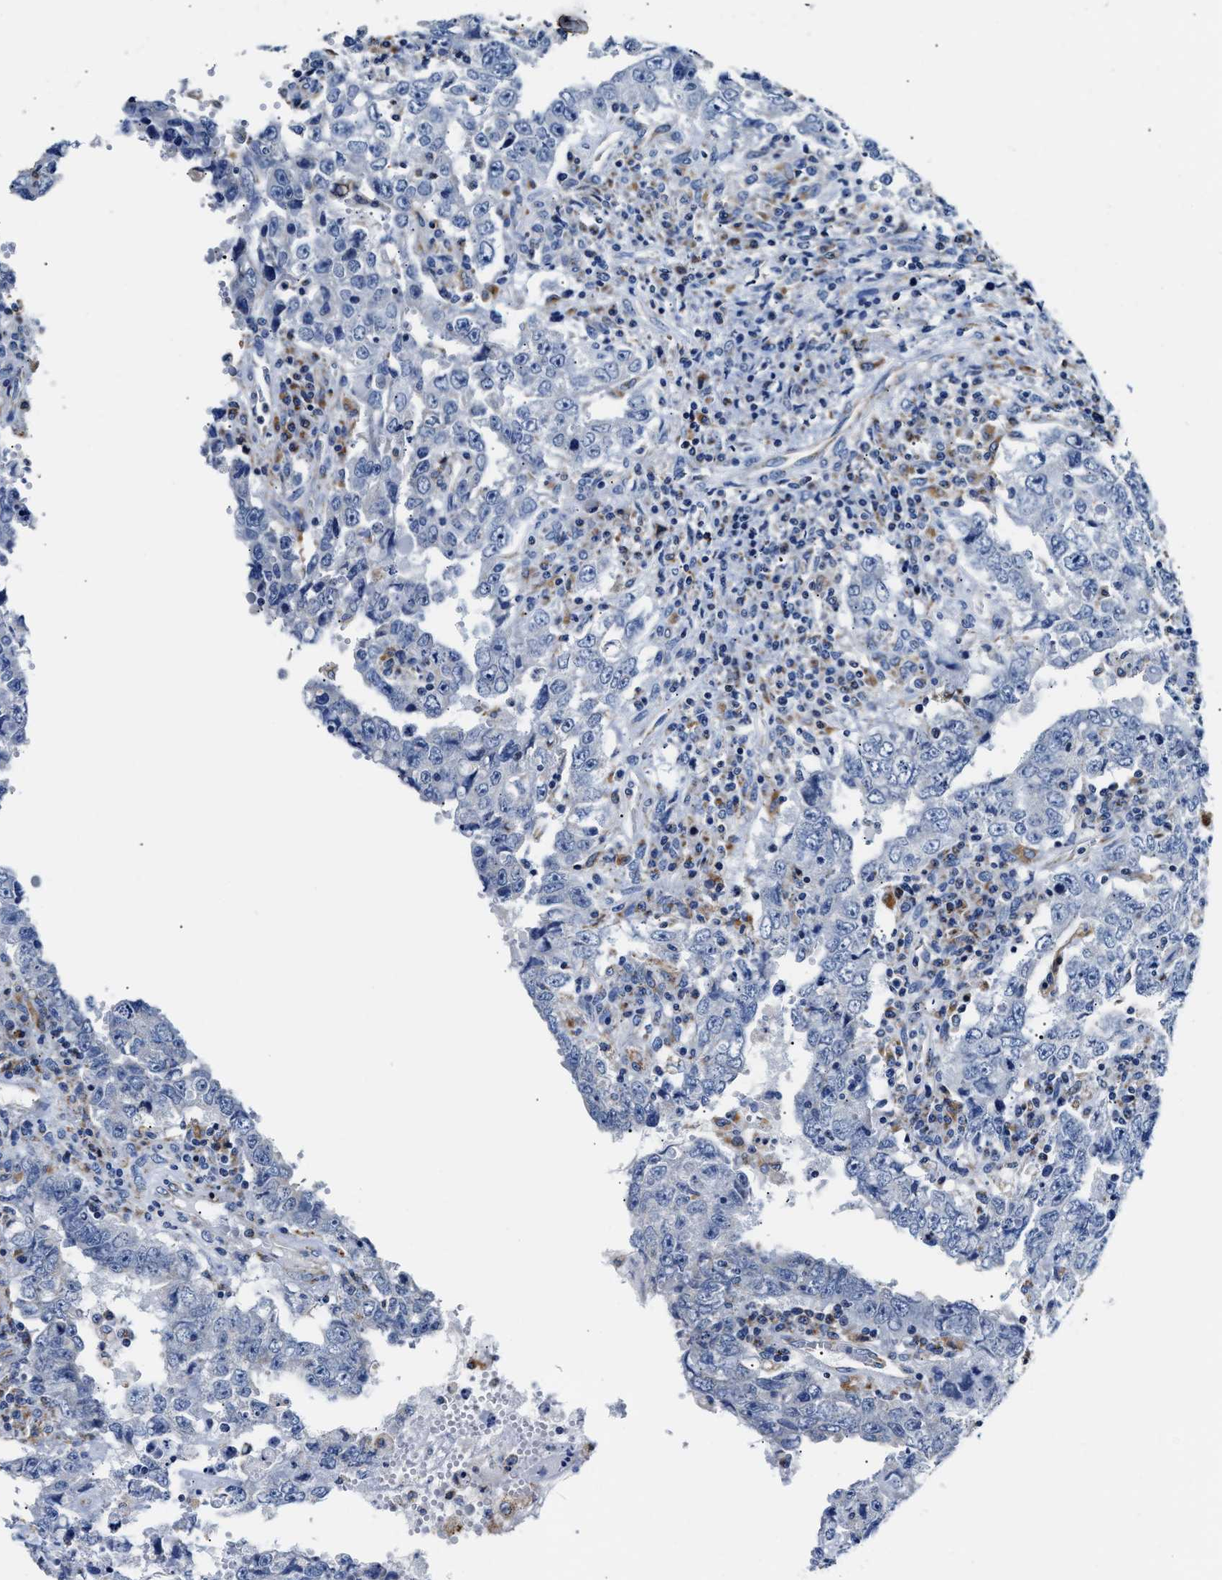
{"staining": {"intensity": "negative", "quantity": "none", "location": "none"}, "tissue": "testis cancer", "cell_type": "Tumor cells", "image_type": "cancer", "snomed": [{"axis": "morphology", "description": "Carcinoma, Embryonal, NOS"}, {"axis": "topography", "description": "Testis"}], "caption": "The histopathology image displays no significant positivity in tumor cells of embryonal carcinoma (testis).", "gene": "ACADVL", "patient": {"sex": "male", "age": 26}}